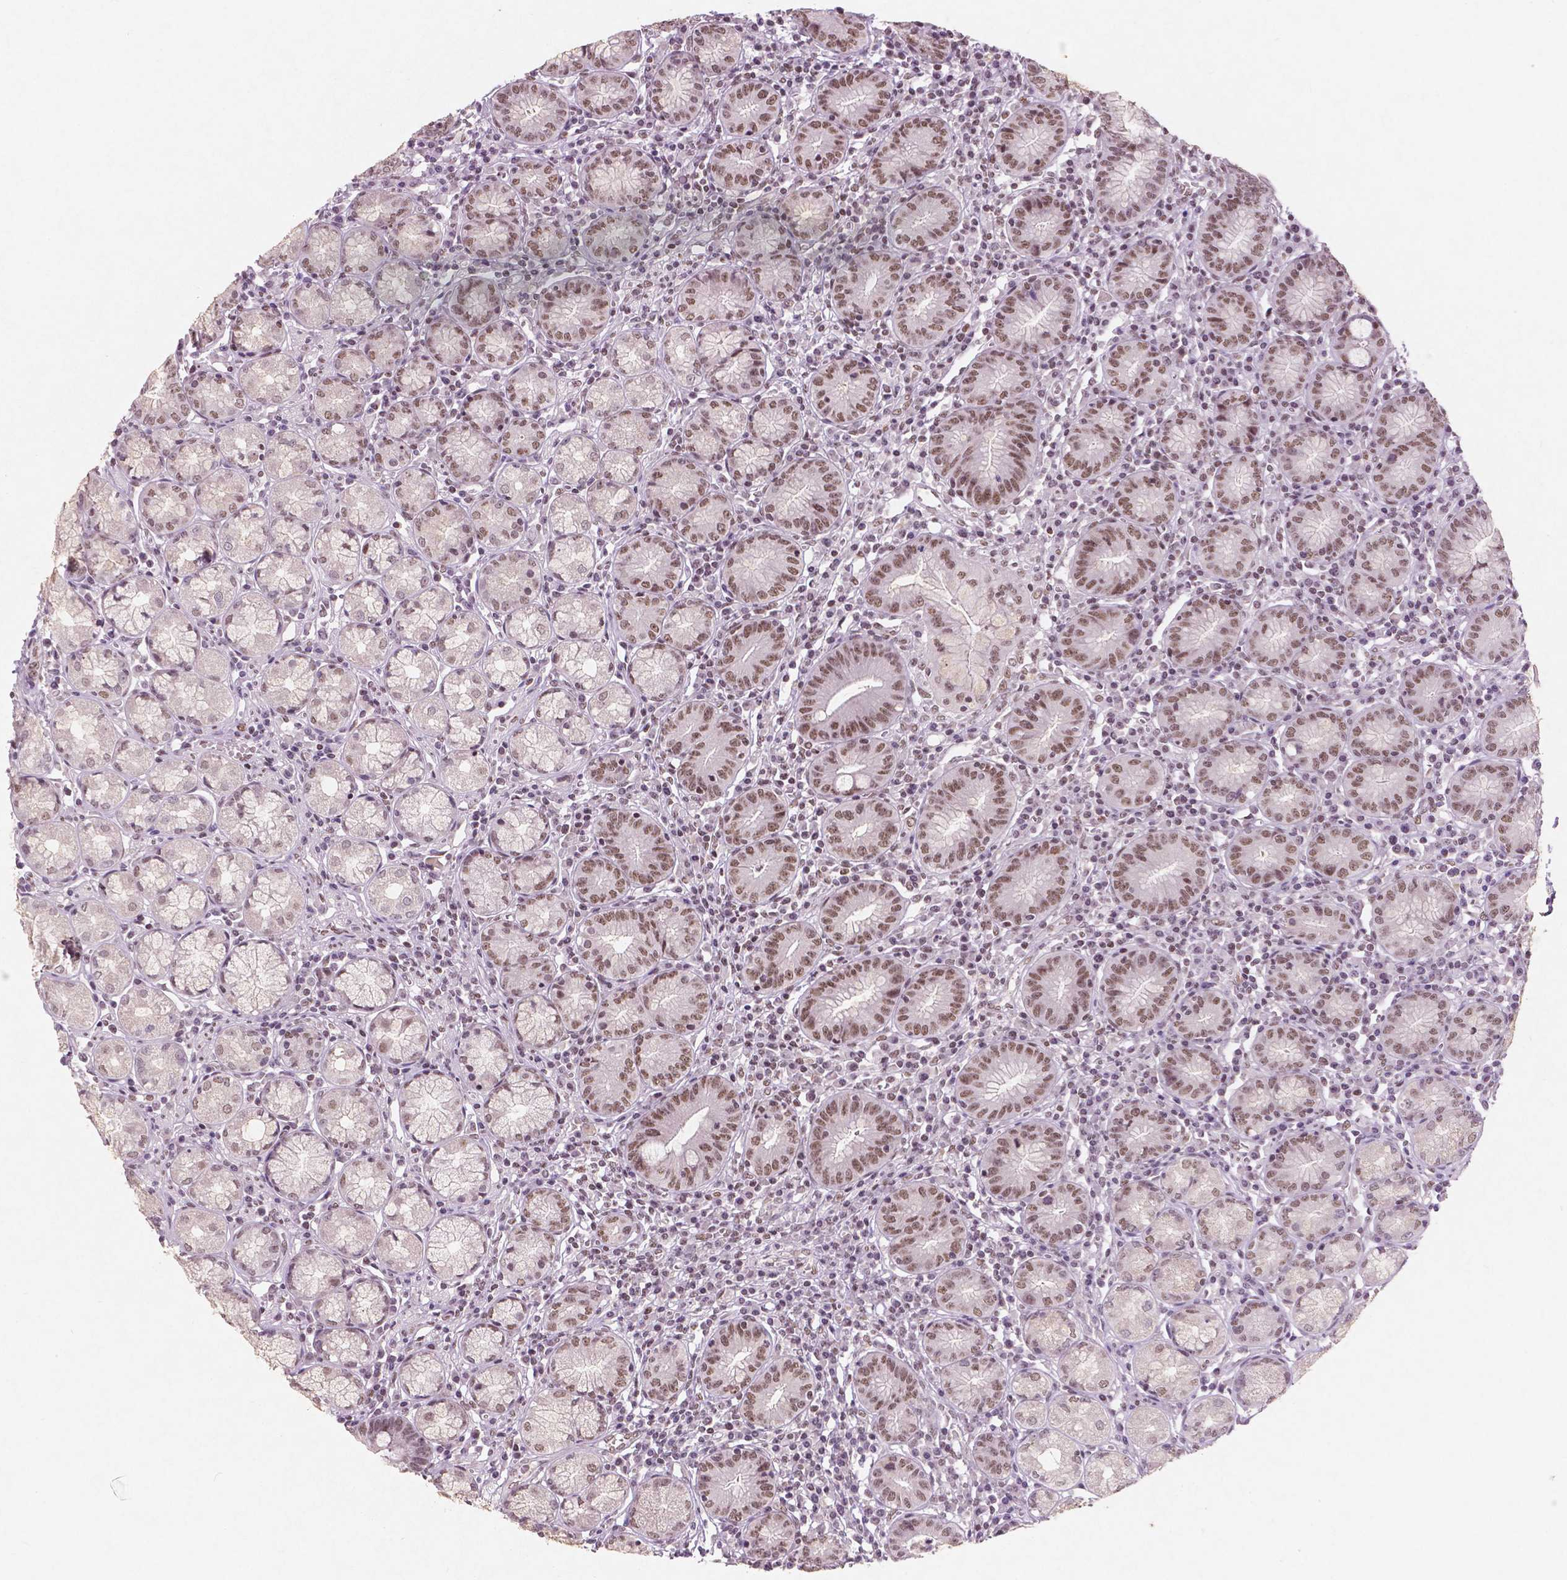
{"staining": {"intensity": "moderate", "quantity": "25%-75%", "location": "nuclear"}, "tissue": "stomach", "cell_type": "Glandular cells", "image_type": "normal", "snomed": [{"axis": "morphology", "description": "Normal tissue, NOS"}, {"axis": "topography", "description": "Stomach"}], "caption": "The photomicrograph displays immunohistochemical staining of normal stomach. There is moderate nuclear expression is present in about 25%-75% of glandular cells. The staining was performed using DAB (3,3'-diaminobenzidine) to visualize the protein expression in brown, while the nuclei were stained in blue with hematoxylin (Magnification: 20x).", "gene": "BRD4", "patient": {"sex": "male", "age": 55}}